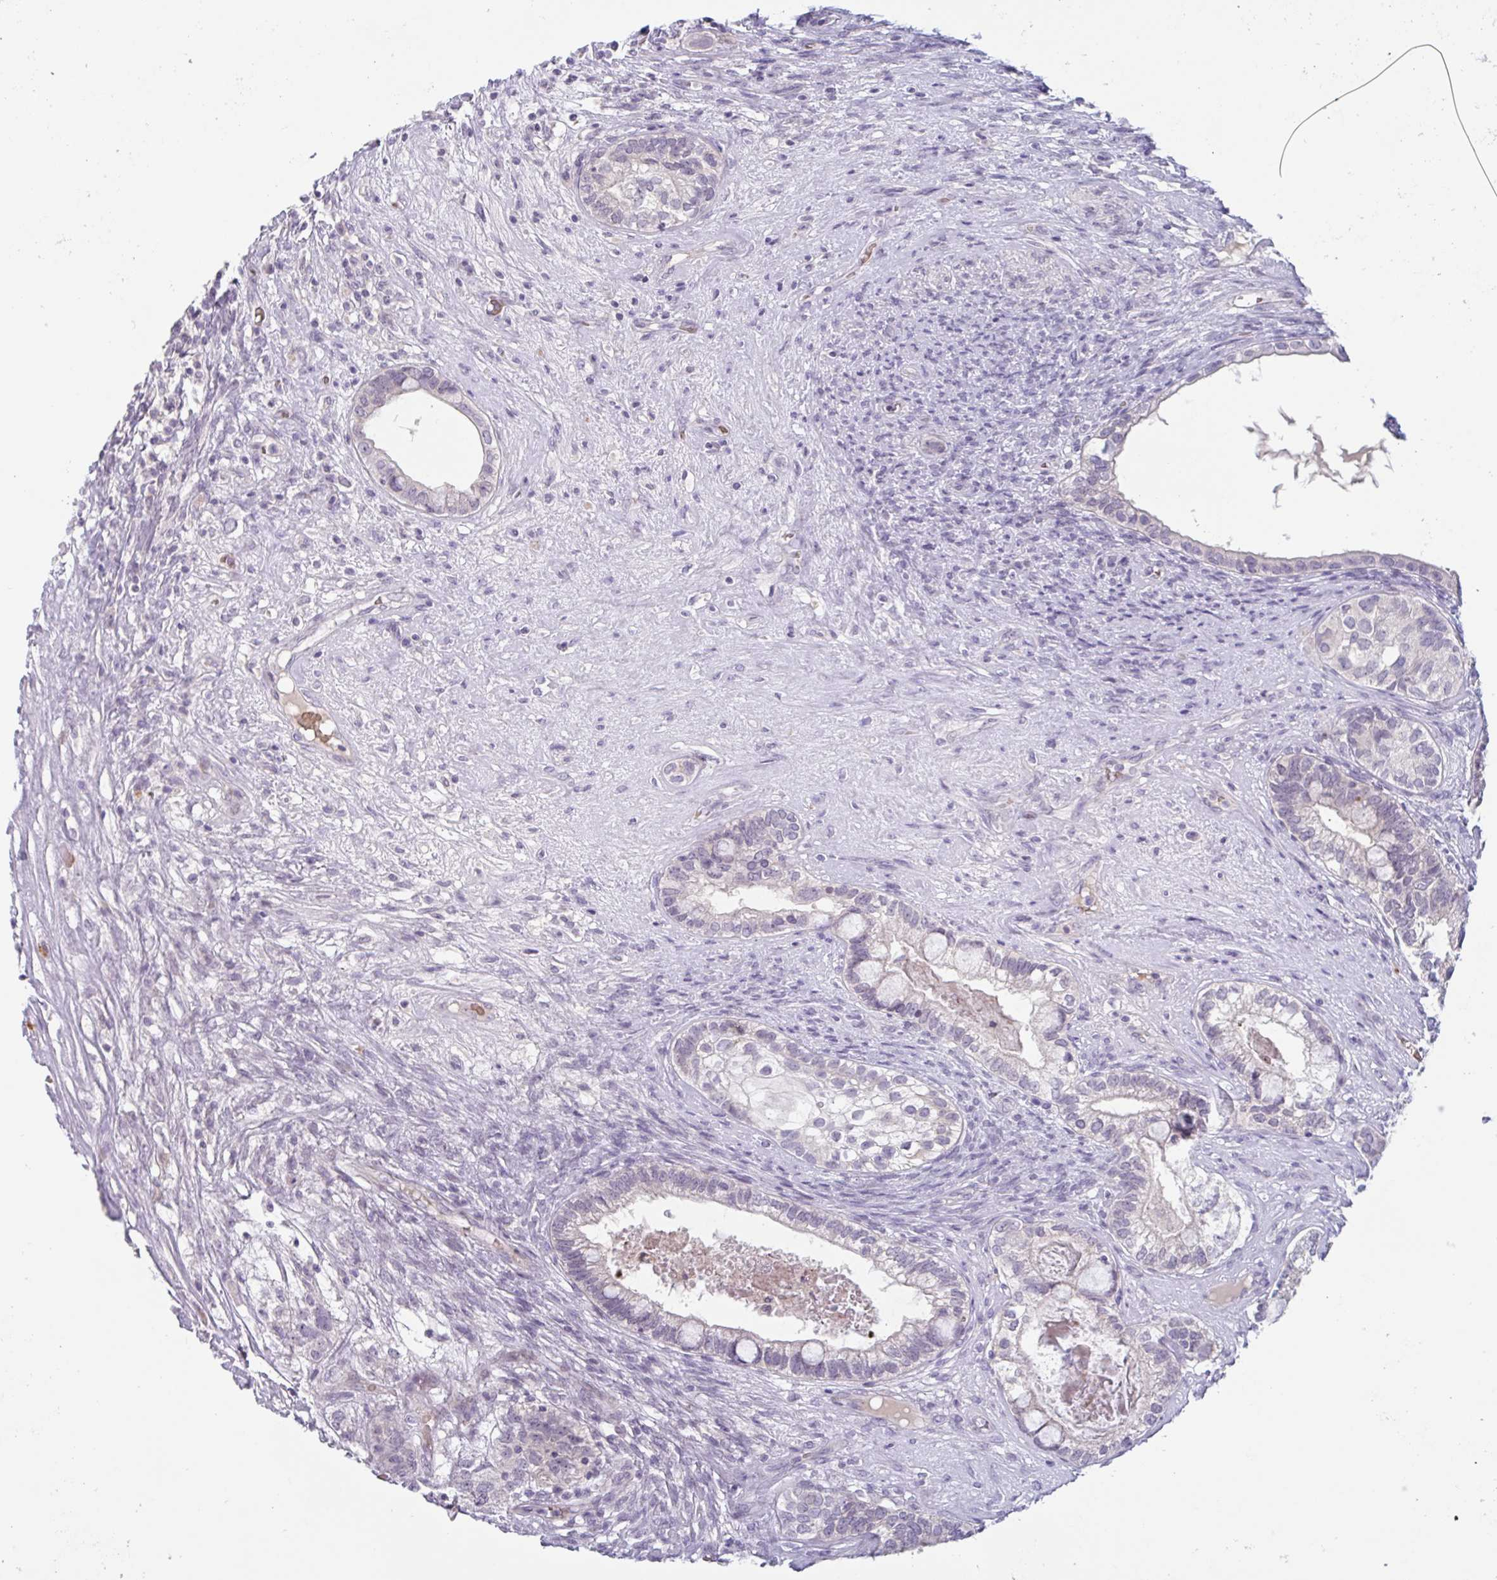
{"staining": {"intensity": "negative", "quantity": "none", "location": "none"}, "tissue": "testis cancer", "cell_type": "Tumor cells", "image_type": "cancer", "snomed": [{"axis": "morphology", "description": "Seminoma, NOS"}, {"axis": "morphology", "description": "Carcinoma, Embryonal, NOS"}, {"axis": "topography", "description": "Testis"}], "caption": "The immunohistochemistry (IHC) image has no significant expression in tumor cells of testis embryonal carcinoma tissue.", "gene": "RHAG", "patient": {"sex": "male", "age": 41}}